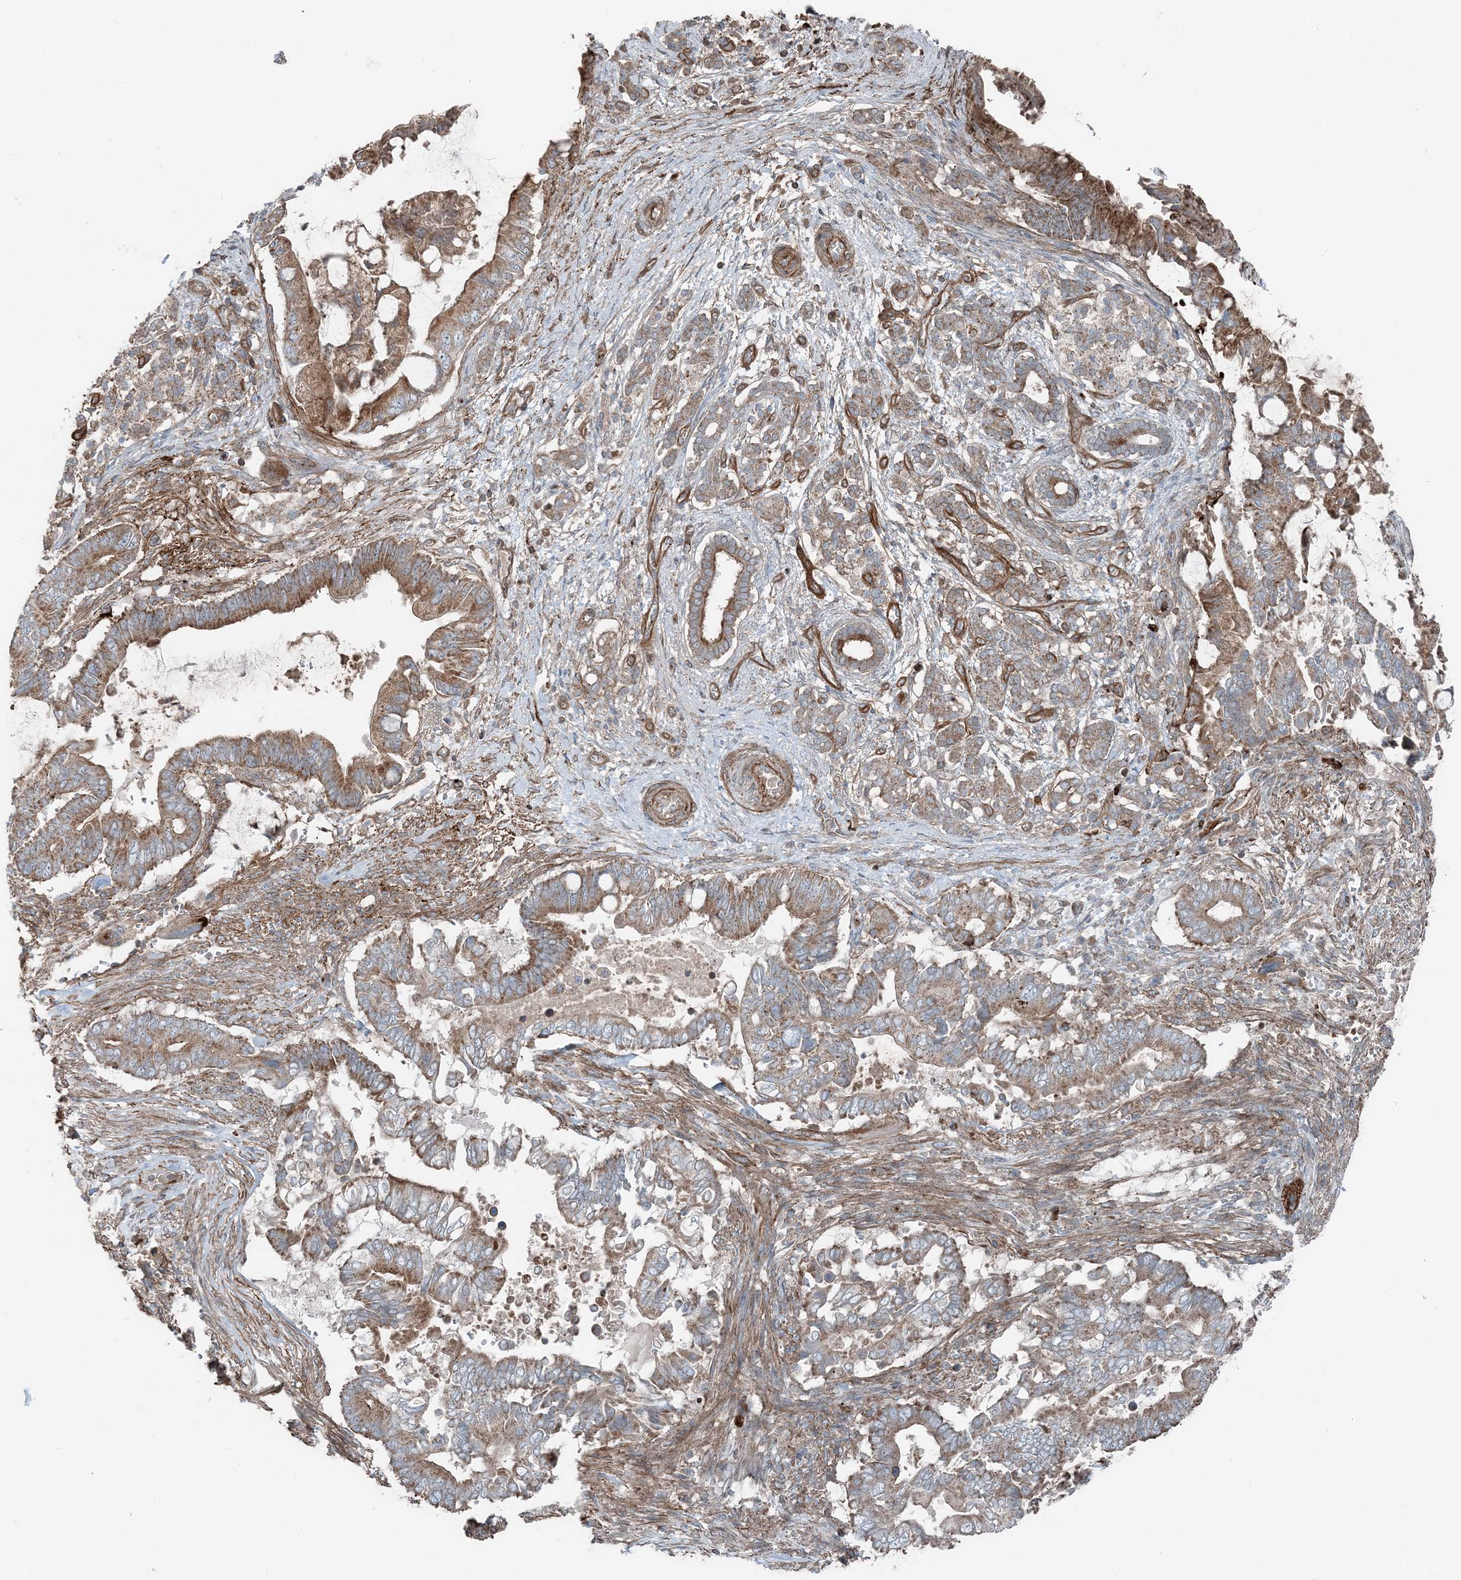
{"staining": {"intensity": "moderate", "quantity": ">75%", "location": "cytoplasmic/membranous"}, "tissue": "pancreatic cancer", "cell_type": "Tumor cells", "image_type": "cancer", "snomed": [{"axis": "morphology", "description": "Adenocarcinoma, NOS"}, {"axis": "topography", "description": "Pancreas"}], "caption": "Pancreatic adenocarcinoma tissue reveals moderate cytoplasmic/membranous positivity in about >75% of tumor cells (DAB (3,3'-diaminobenzidine) IHC with brightfield microscopy, high magnification).", "gene": "KY", "patient": {"sex": "male", "age": 68}}